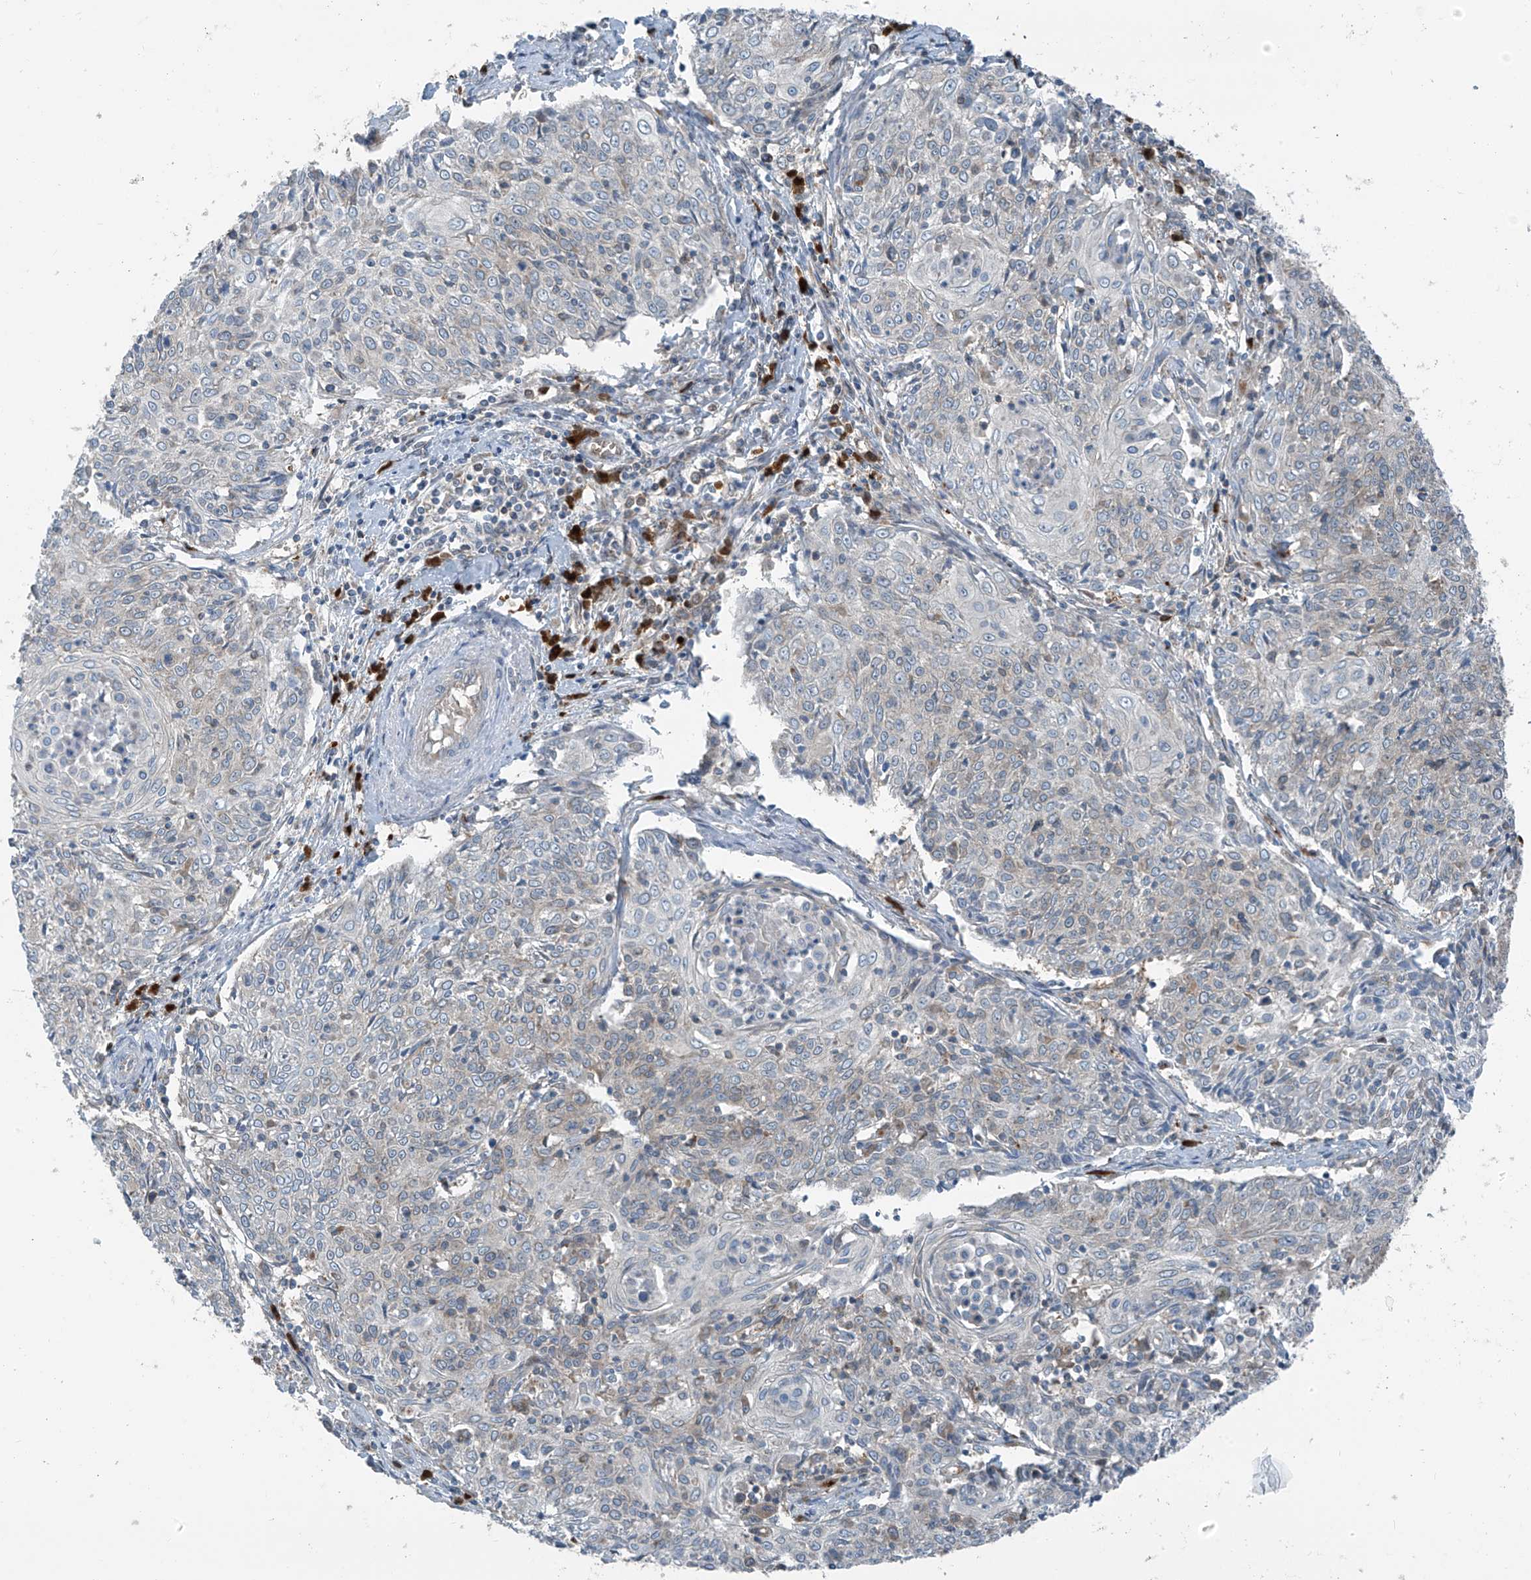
{"staining": {"intensity": "weak", "quantity": "<25%", "location": "cytoplasmic/membranous"}, "tissue": "cervical cancer", "cell_type": "Tumor cells", "image_type": "cancer", "snomed": [{"axis": "morphology", "description": "Squamous cell carcinoma, NOS"}, {"axis": "topography", "description": "Cervix"}], "caption": "Immunohistochemistry (IHC) photomicrograph of human squamous cell carcinoma (cervical) stained for a protein (brown), which demonstrates no positivity in tumor cells. Nuclei are stained in blue.", "gene": "SLC12A6", "patient": {"sex": "female", "age": 48}}